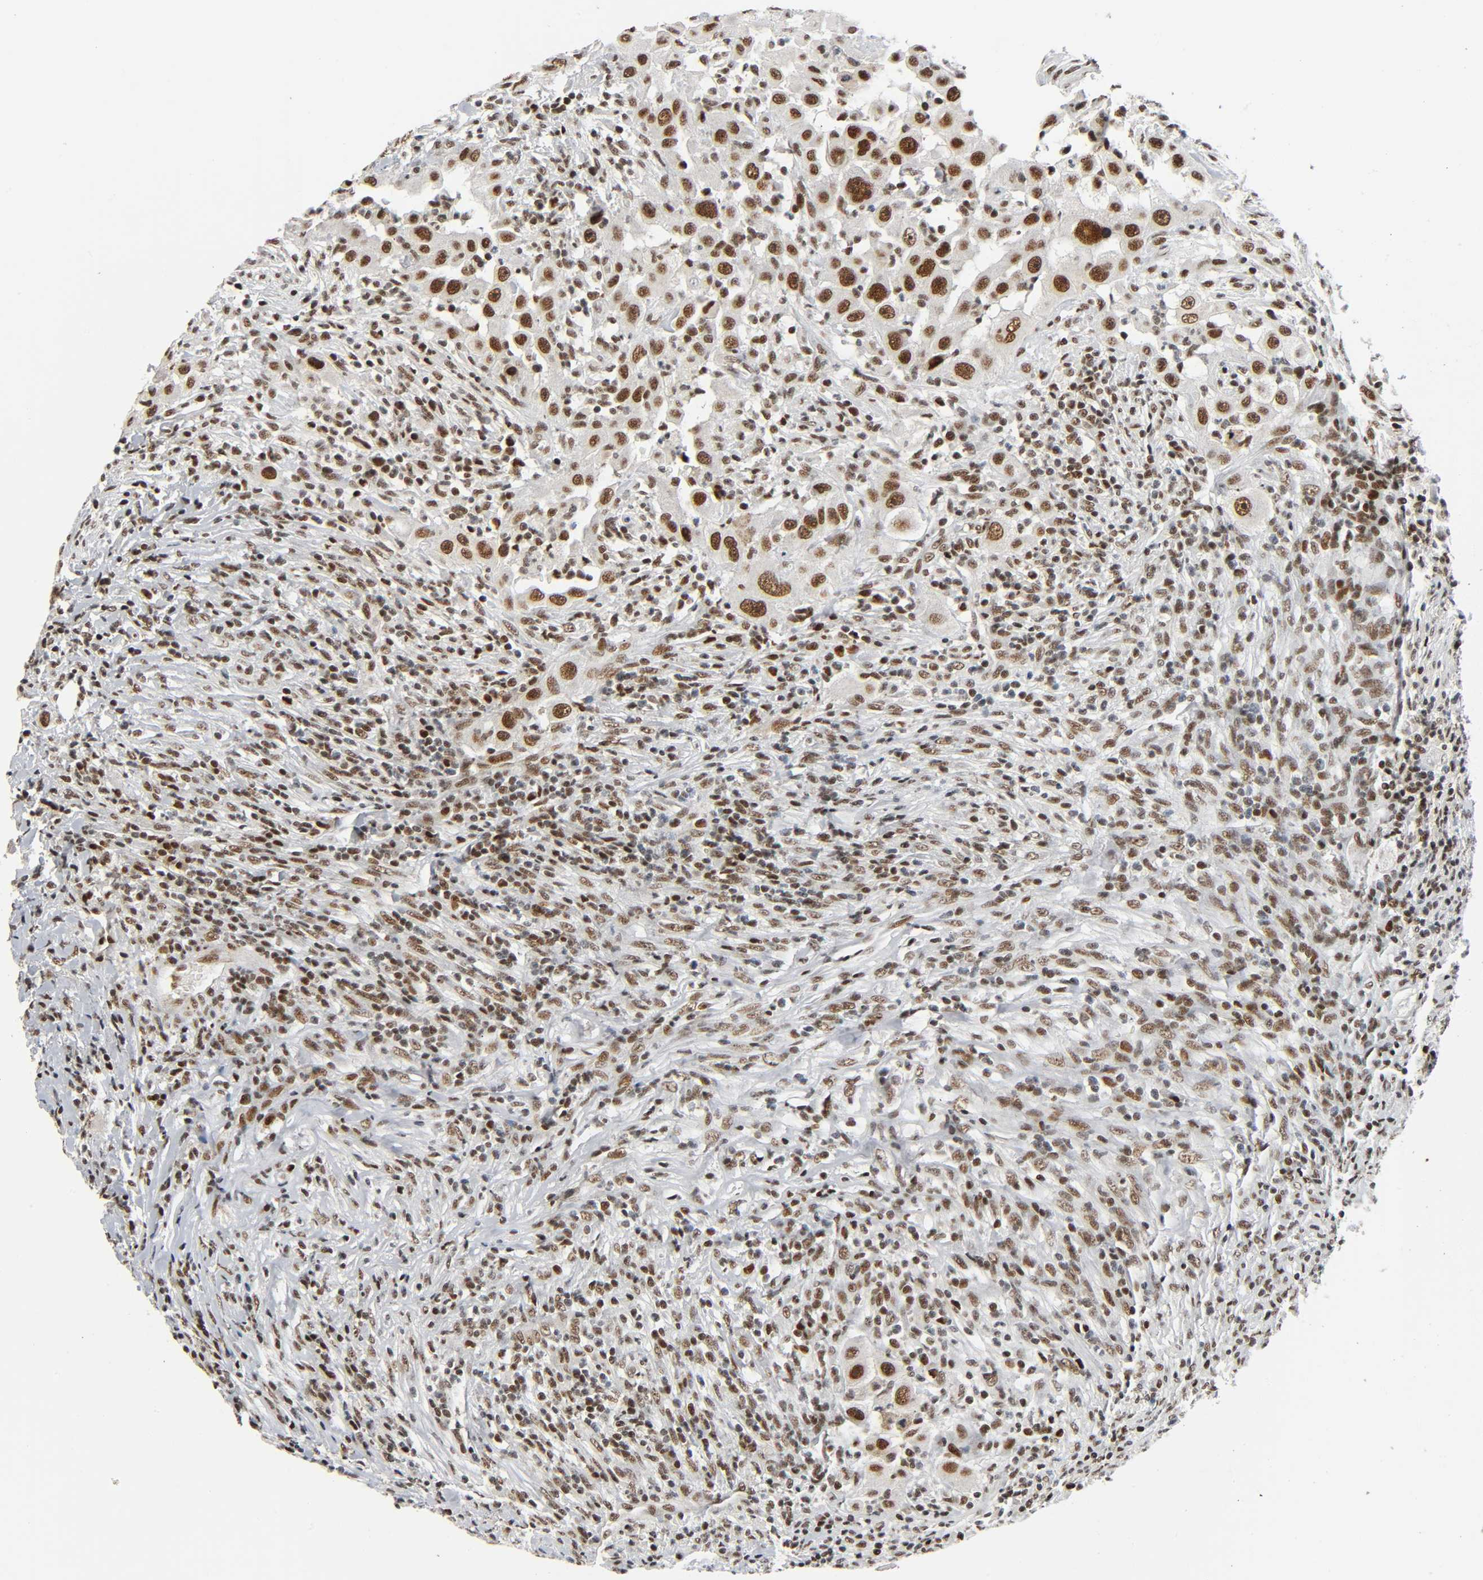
{"staining": {"intensity": "strong", "quantity": ">75%", "location": "nuclear"}, "tissue": "head and neck cancer", "cell_type": "Tumor cells", "image_type": "cancer", "snomed": [{"axis": "morphology", "description": "Carcinoma, NOS"}, {"axis": "topography", "description": "Head-Neck"}], "caption": "A micrograph showing strong nuclear expression in approximately >75% of tumor cells in carcinoma (head and neck), as visualized by brown immunohistochemical staining.", "gene": "CDK9", "patient": {"sex": "male", "age": 87}}